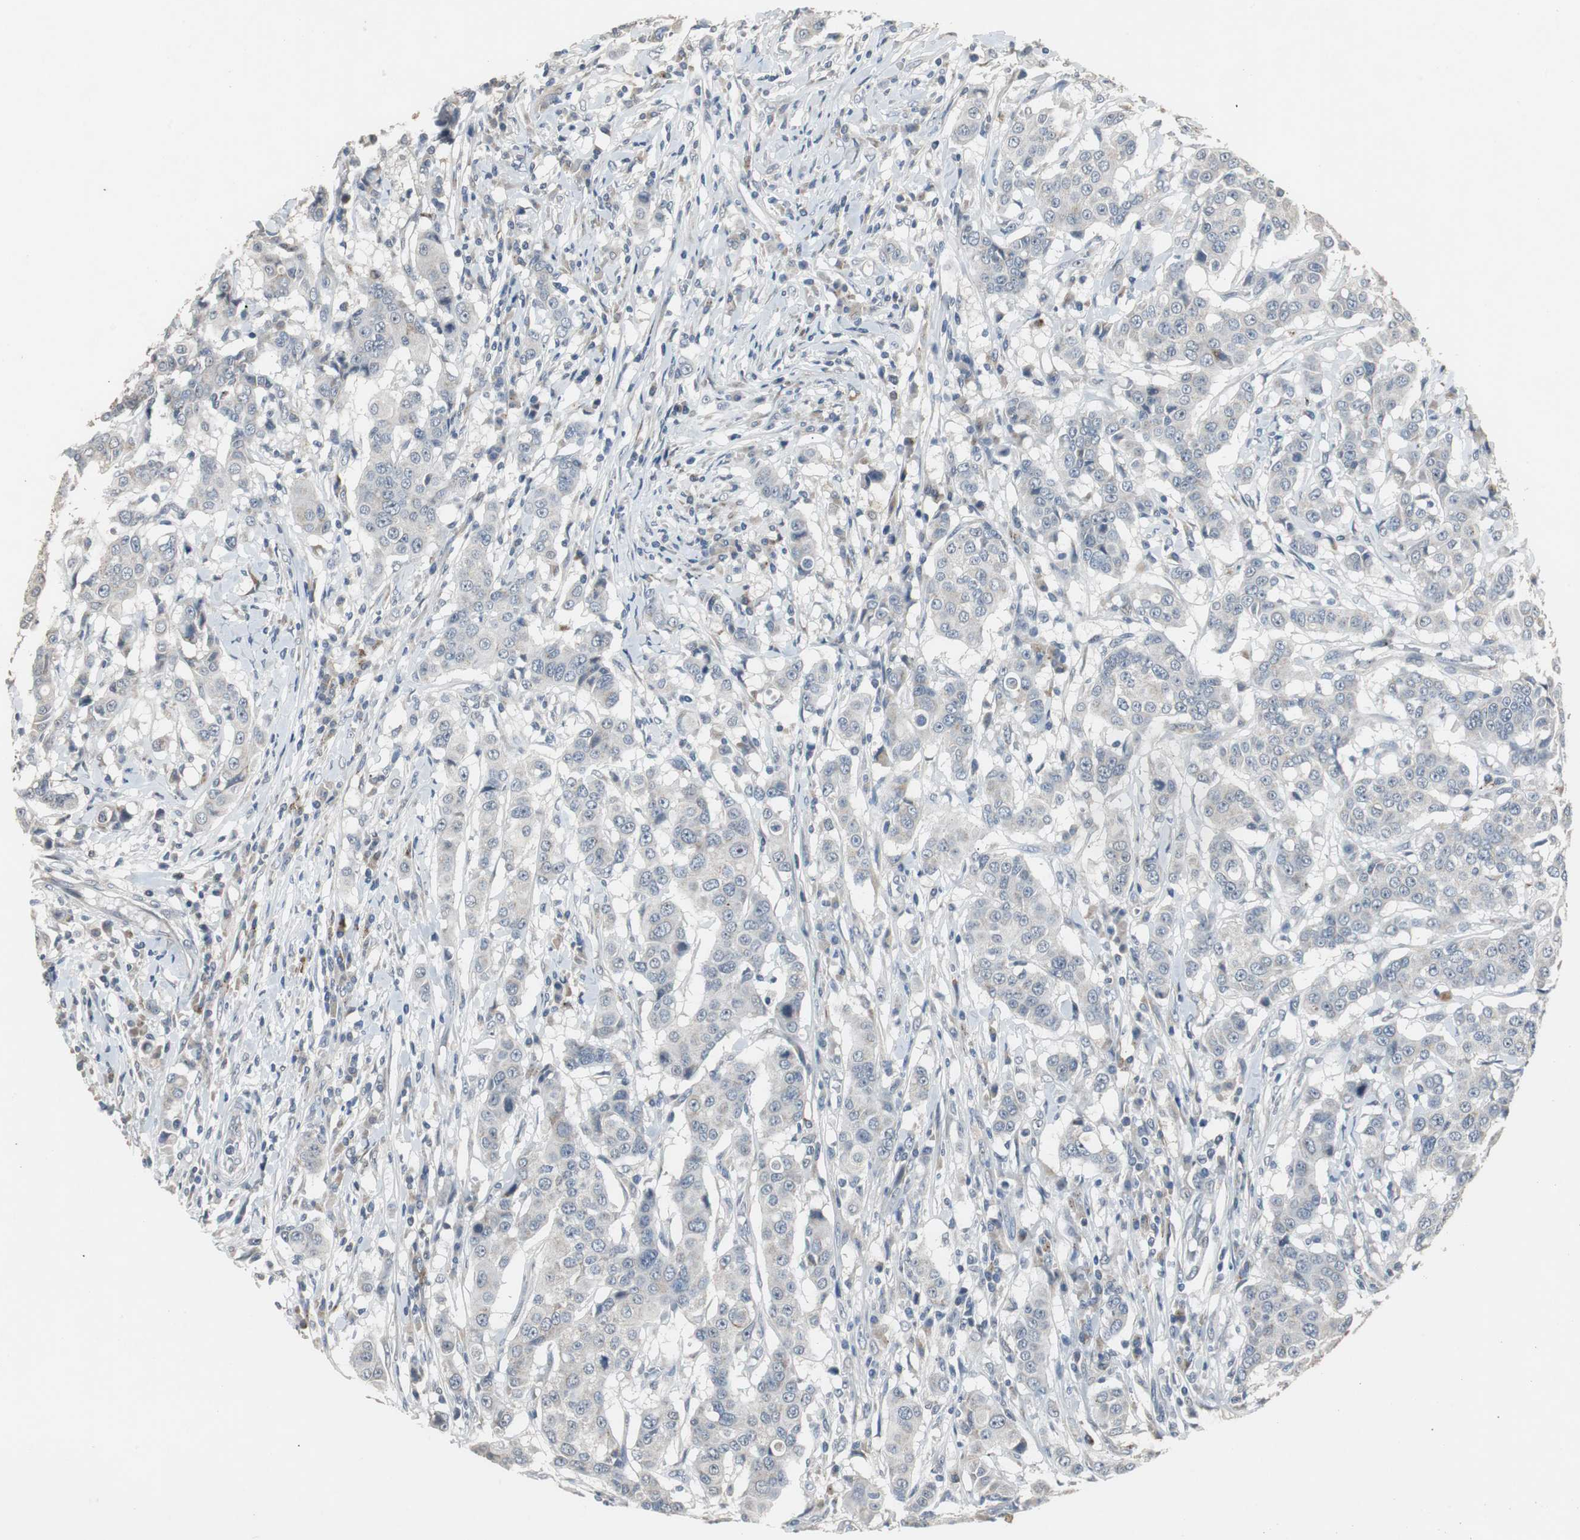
{"staining": {"intensity": "negative", "quantity": "none", "location": "none"}, "tissue": "breast cancer", "cell_type": "Tumor cells", "image_type": "cancer", "snomed": [{"axis": "morphology", "description": "Duct carcinoma"}, {"axis": "topography", "description": "Breast"}], "caption": "Histopathology image shows no significant protein positivity in tumor cells of breast cancer (intraductal carcinoma). (DAB immunohistochemistry (IHC), high magnification).", "gene": "PCYT1B", "patient": {"sex": "female", "age": 27}}